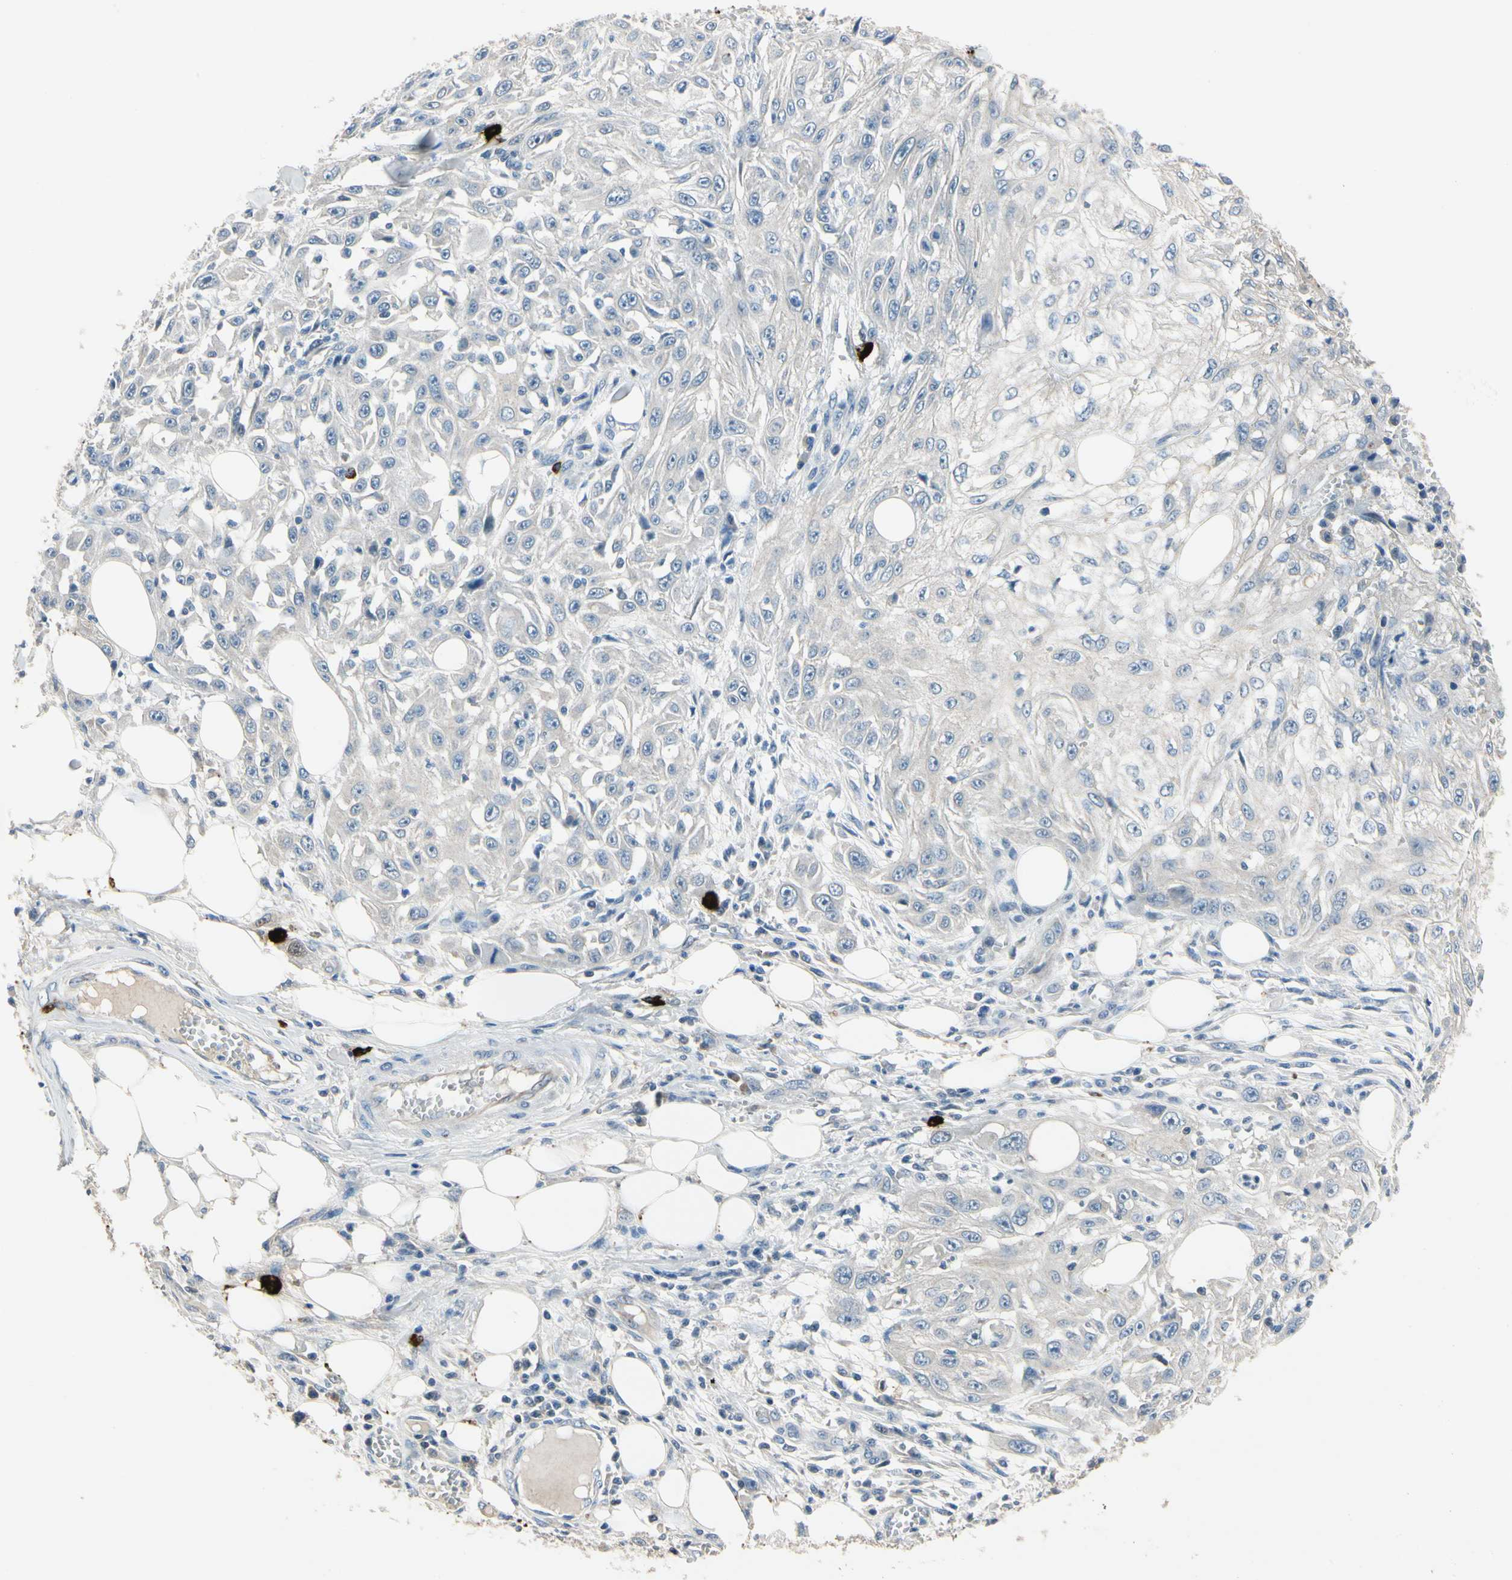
{"staining": {"intensity": "negative", "quantity": "none", "location": "none"}, "tissue": "skin cancer", "cell_type": "Tumor cells", "image_type": "cancer", "snomed": [{"axis": "morphology", "description": "Squamous cell carcinoma, NOS"}, {"axis": "topography", "description": "Skin"}], "caption": "The photomicrograph reveals no significant staining in tumor cells of squamous cell carcinoma (skin).", "gene": "CPA3", "patient": {"sex": "male", "age": 75}}